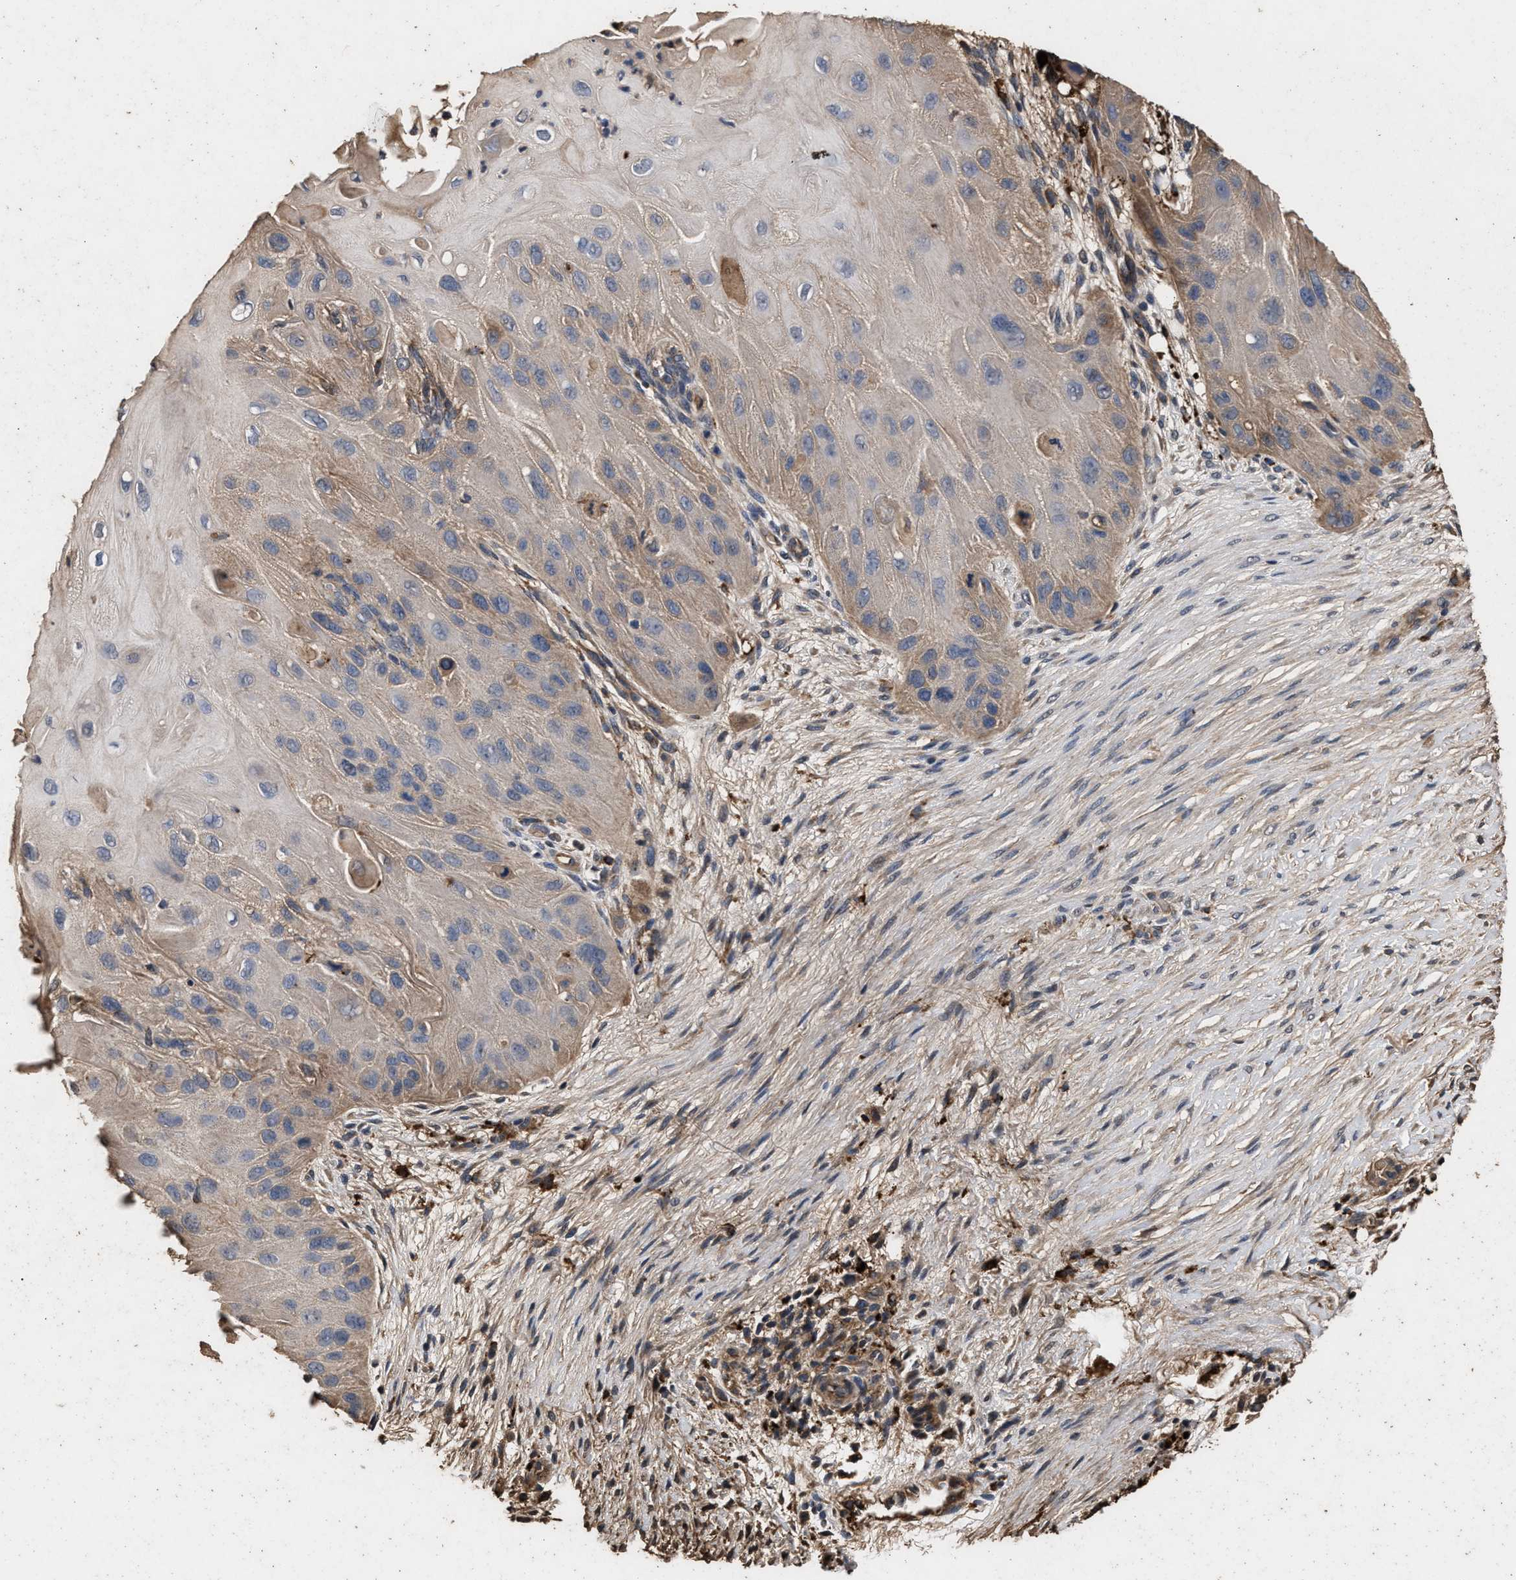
{"staining": {"intensity": "weak", "quantity": "25%-75%", "location": "cytoplasmic/membranous"}, "tissue": "skin cancer", "cell_type": "Tumor cells", "image_type": "cancer", "snomed": [{"axis": "morphology", "description": "Squamous cell carcinoma, NOS"}, {"axis": "topography", "description": "Skin"}], "caption": "Skin squamous cell carcinoma stained with DAB IHC exhibits low levels of weak cytoplasmic/membranous staining in about 25%-75% of tumor cells.", "gene": "KYAT1", "patient": {"sex": "female", "age": 77}}